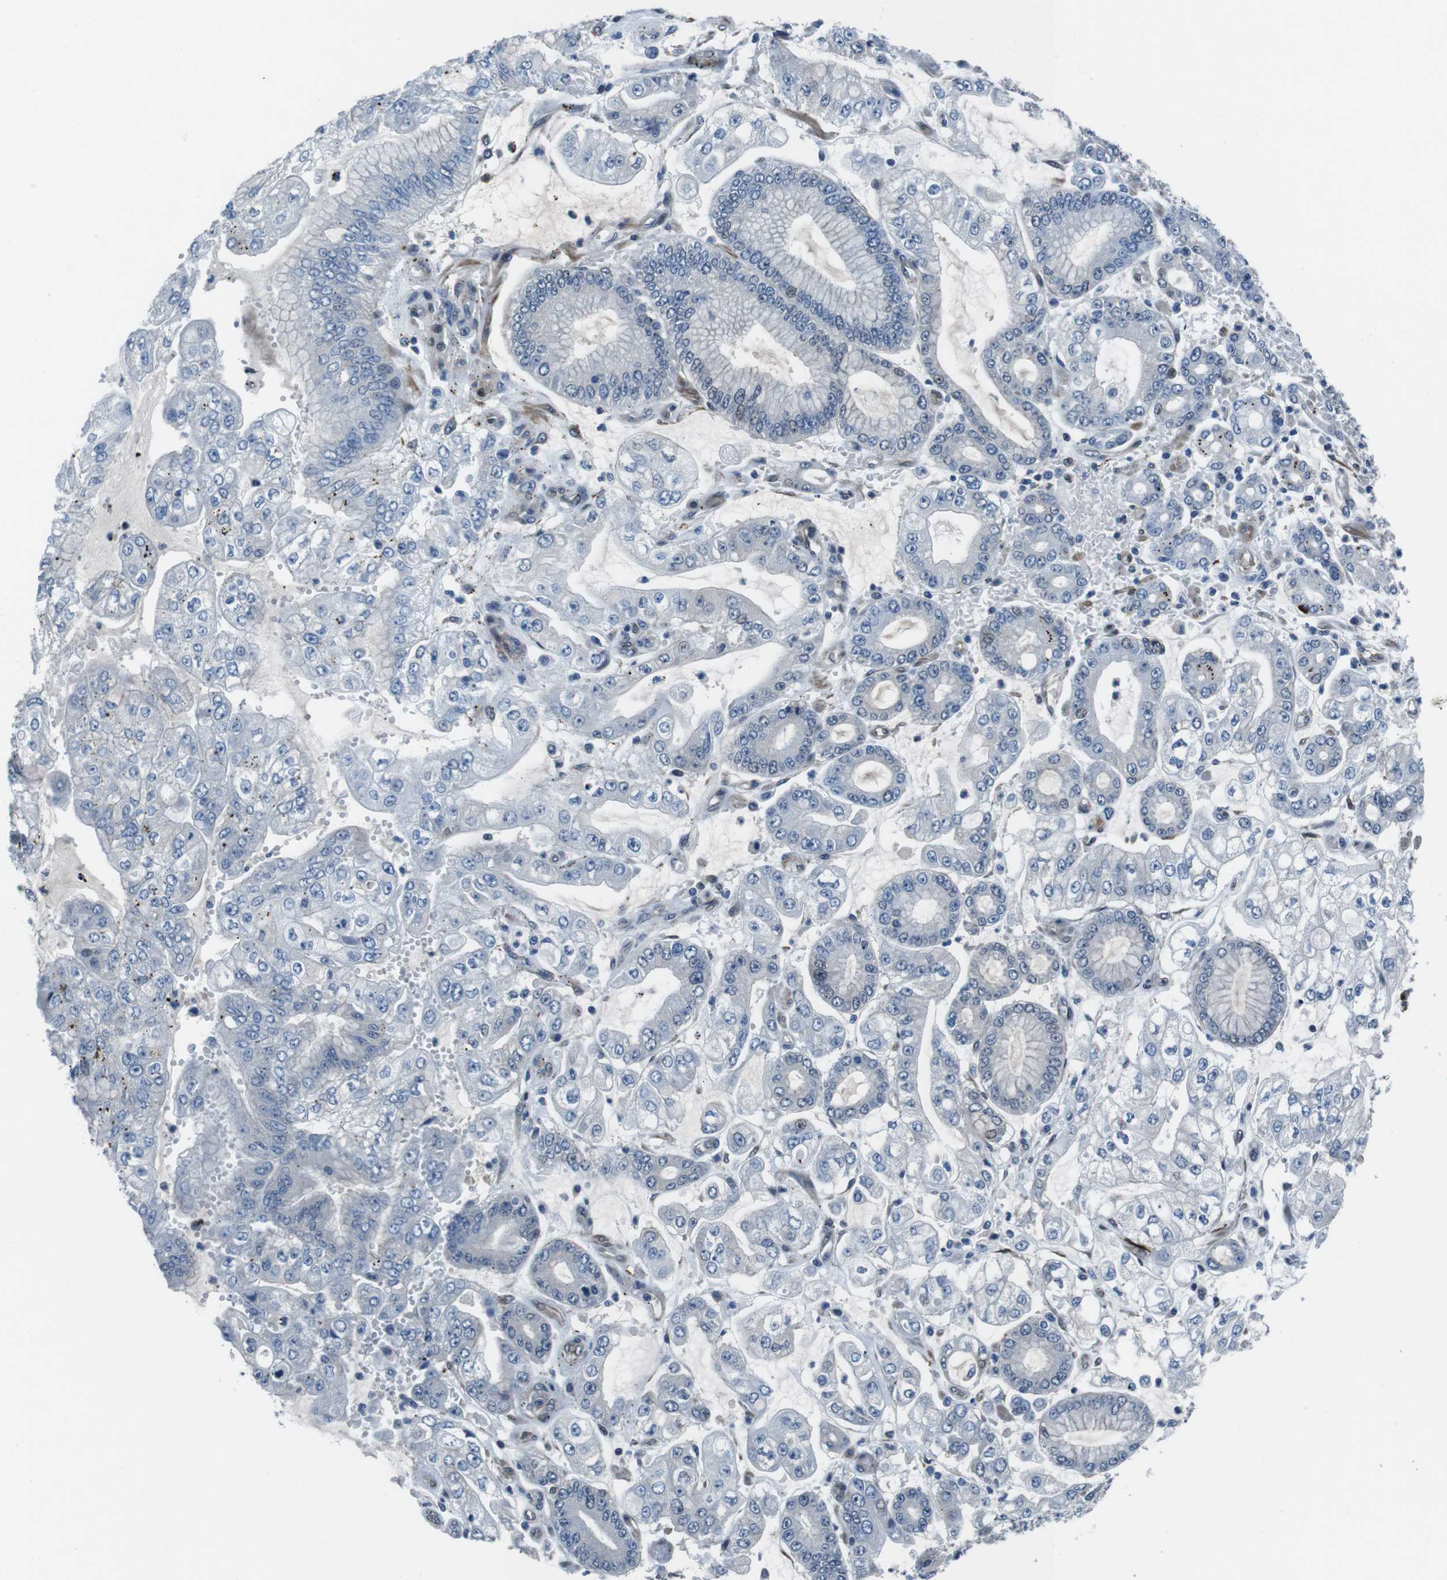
{"staining": {"intensity": "negative", "quantity": "none", "location": "none"}, "tissue": "stomach cancer", "cell_type": "Tumor cells", "image_type": "cancer", "snomed": [{"axis": "morphology", "description": "Adenocarcinoma, NOS"}, {"axis": "topography", "description": "Stomach"}], "caption": "A micrograph of human stomach cancer (adenocarcinoma) is negative for staining in tumor cells.", "gene": "LRRC49", "patient": {"sex": "male", "age": 76}}